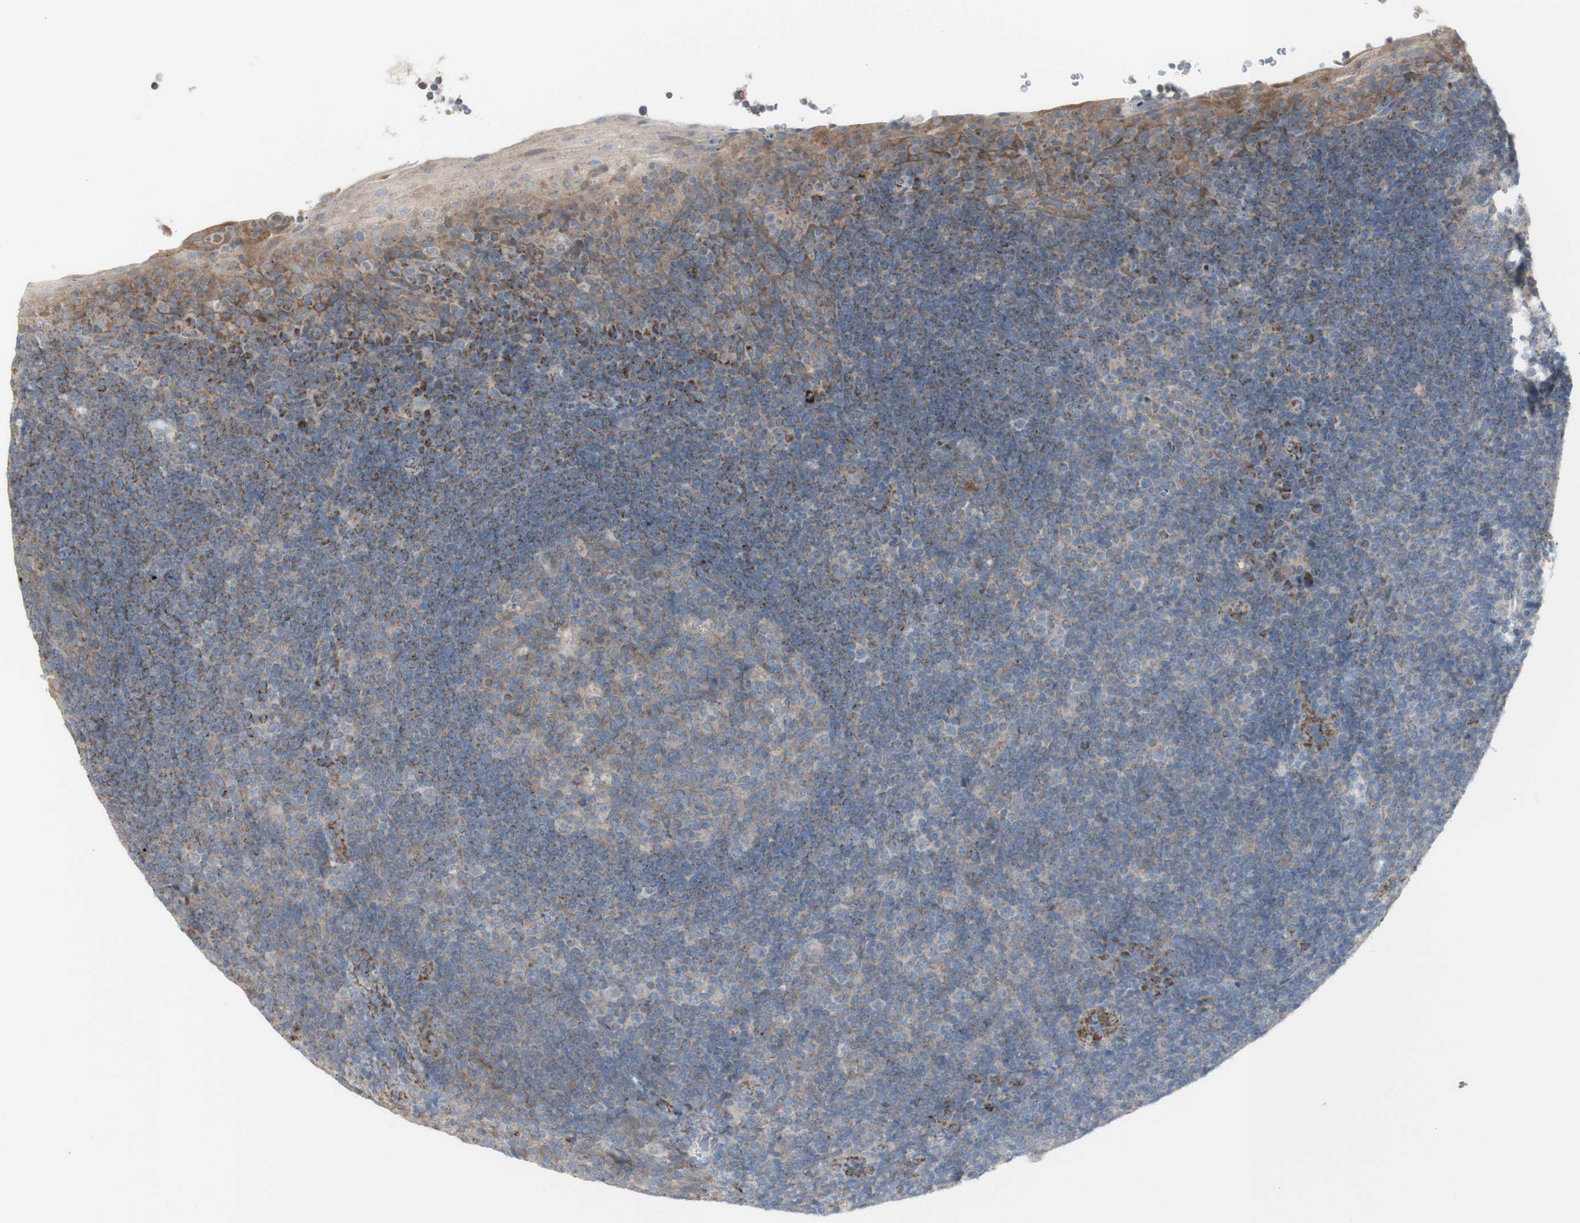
{"staining": {"intensity": "weak", "quantity": "25%-75%", "location": "cytoplasmic/membranous"}, "tissue": "tonsil", "cell_type": "Germinal center cells", "image_type": "normal", "snomed": [{"axis": "morphology", "description": "Normal tissue, NOS"}, {"axis": "topography", "description": "Tonsil"}], "caption": "Immunohistochemistry (IHC) (DAB) staining of benign tonsil reveals weak cytoplasmic/membranous protein positivity in approximately 25%-75% of germinal center cells.", "gene": "C3orf52", "patient": {"sex": "male", "age": 37}}